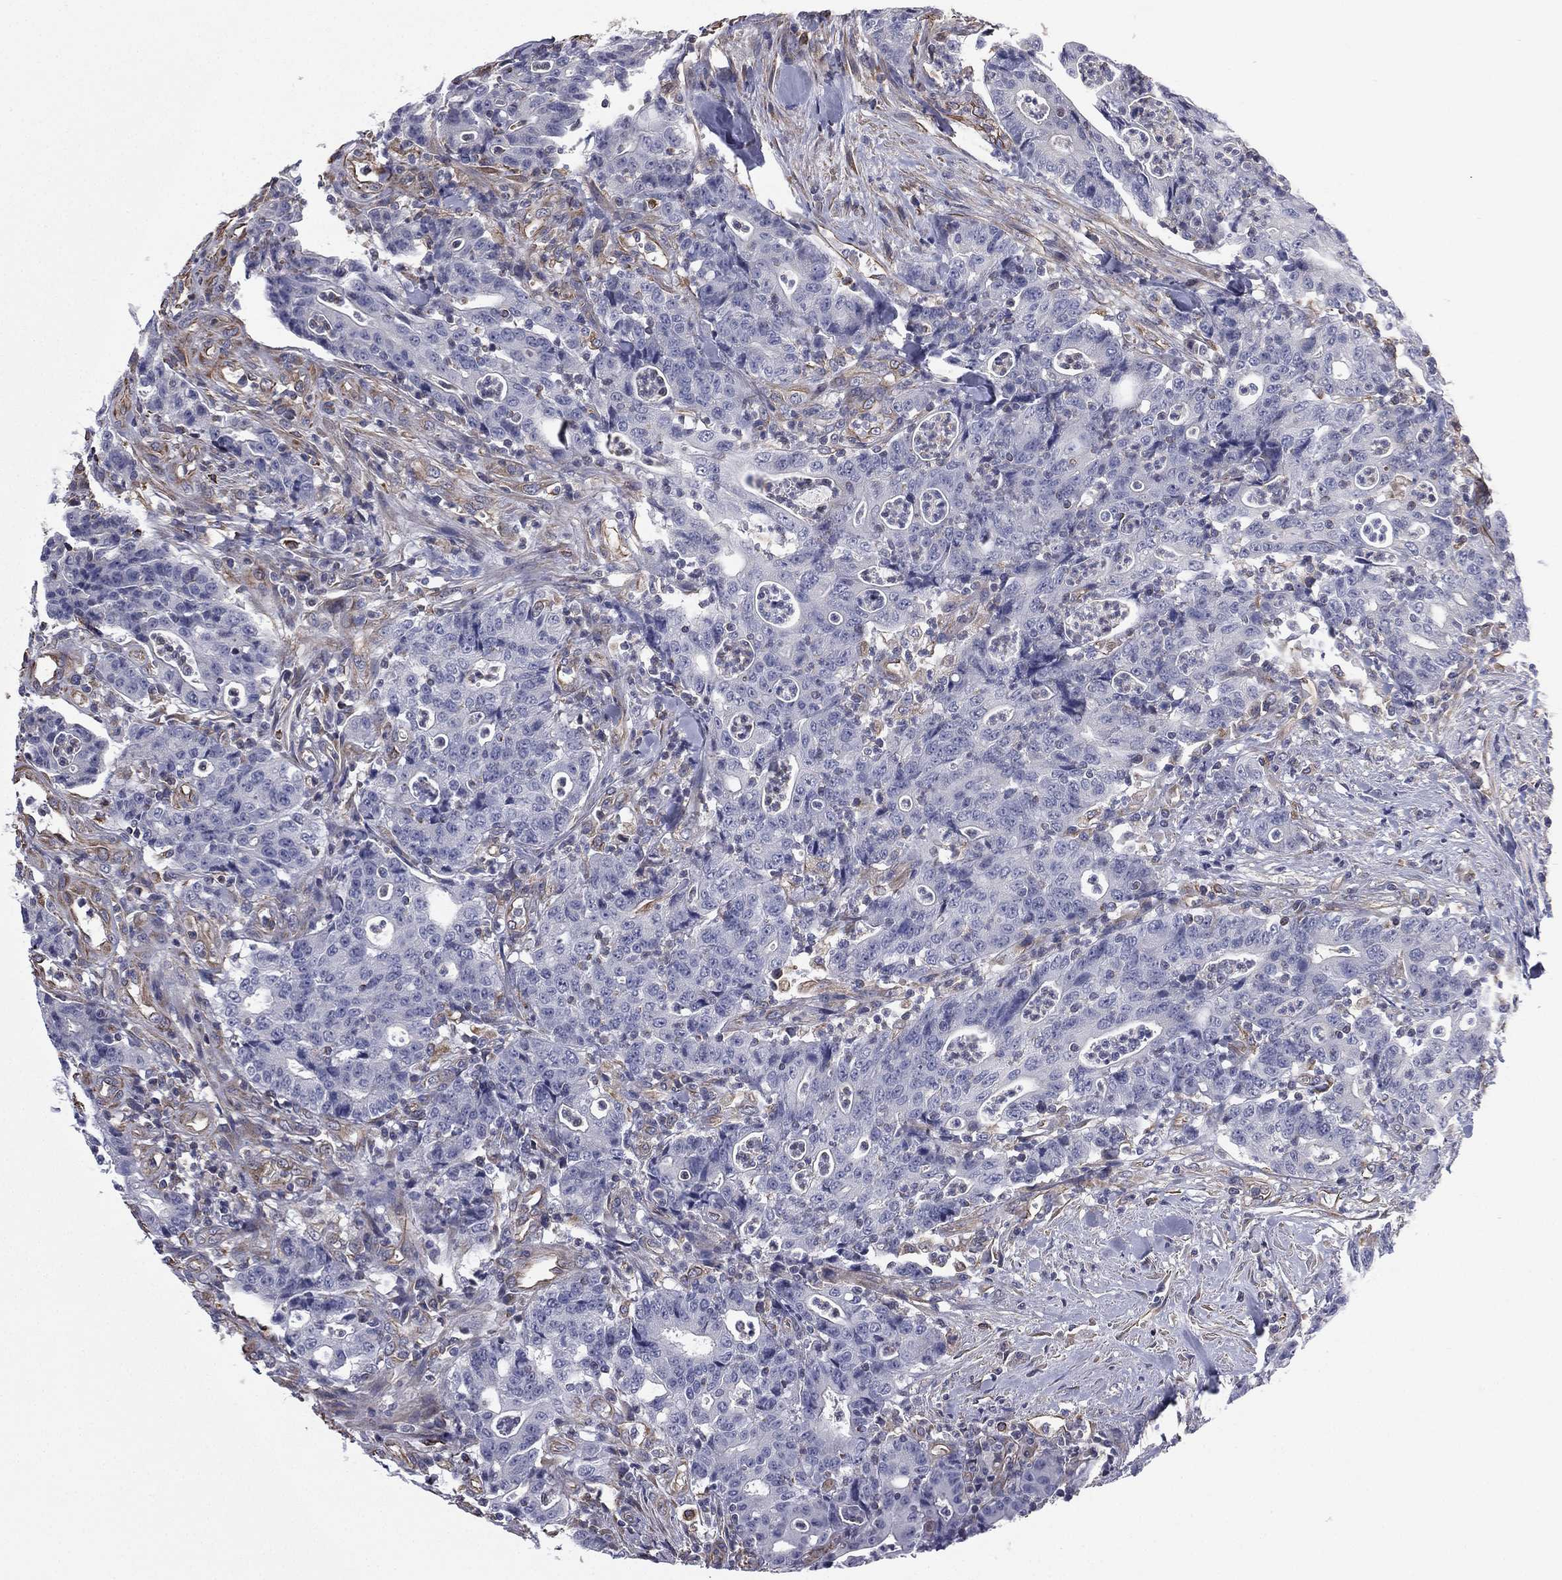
{"staining": {"intensity": "negative", "quantity": "none", "location": "none"}, "tissue": "colorectal cancer", "cell_type": "Tumor cells", "image_type": "cancer", "snomed": [{"axis": "morphology", "description": "Adenocarcinoma, NOS"}, {"axis": "topography", "description": "Colon"}], "caption": "An image of colorectal cancer stained for a protein shows no brown staining in tumor cells. The staining was performed using DAB (3,3'-diaminobenzidine) to visualize the protein expression in brown, while the nuclei were stained in blue with hematoxylin (Magnification: 20x).", "gene": "SCUBE1", "patient": {"sex": "male", "age": 70}}